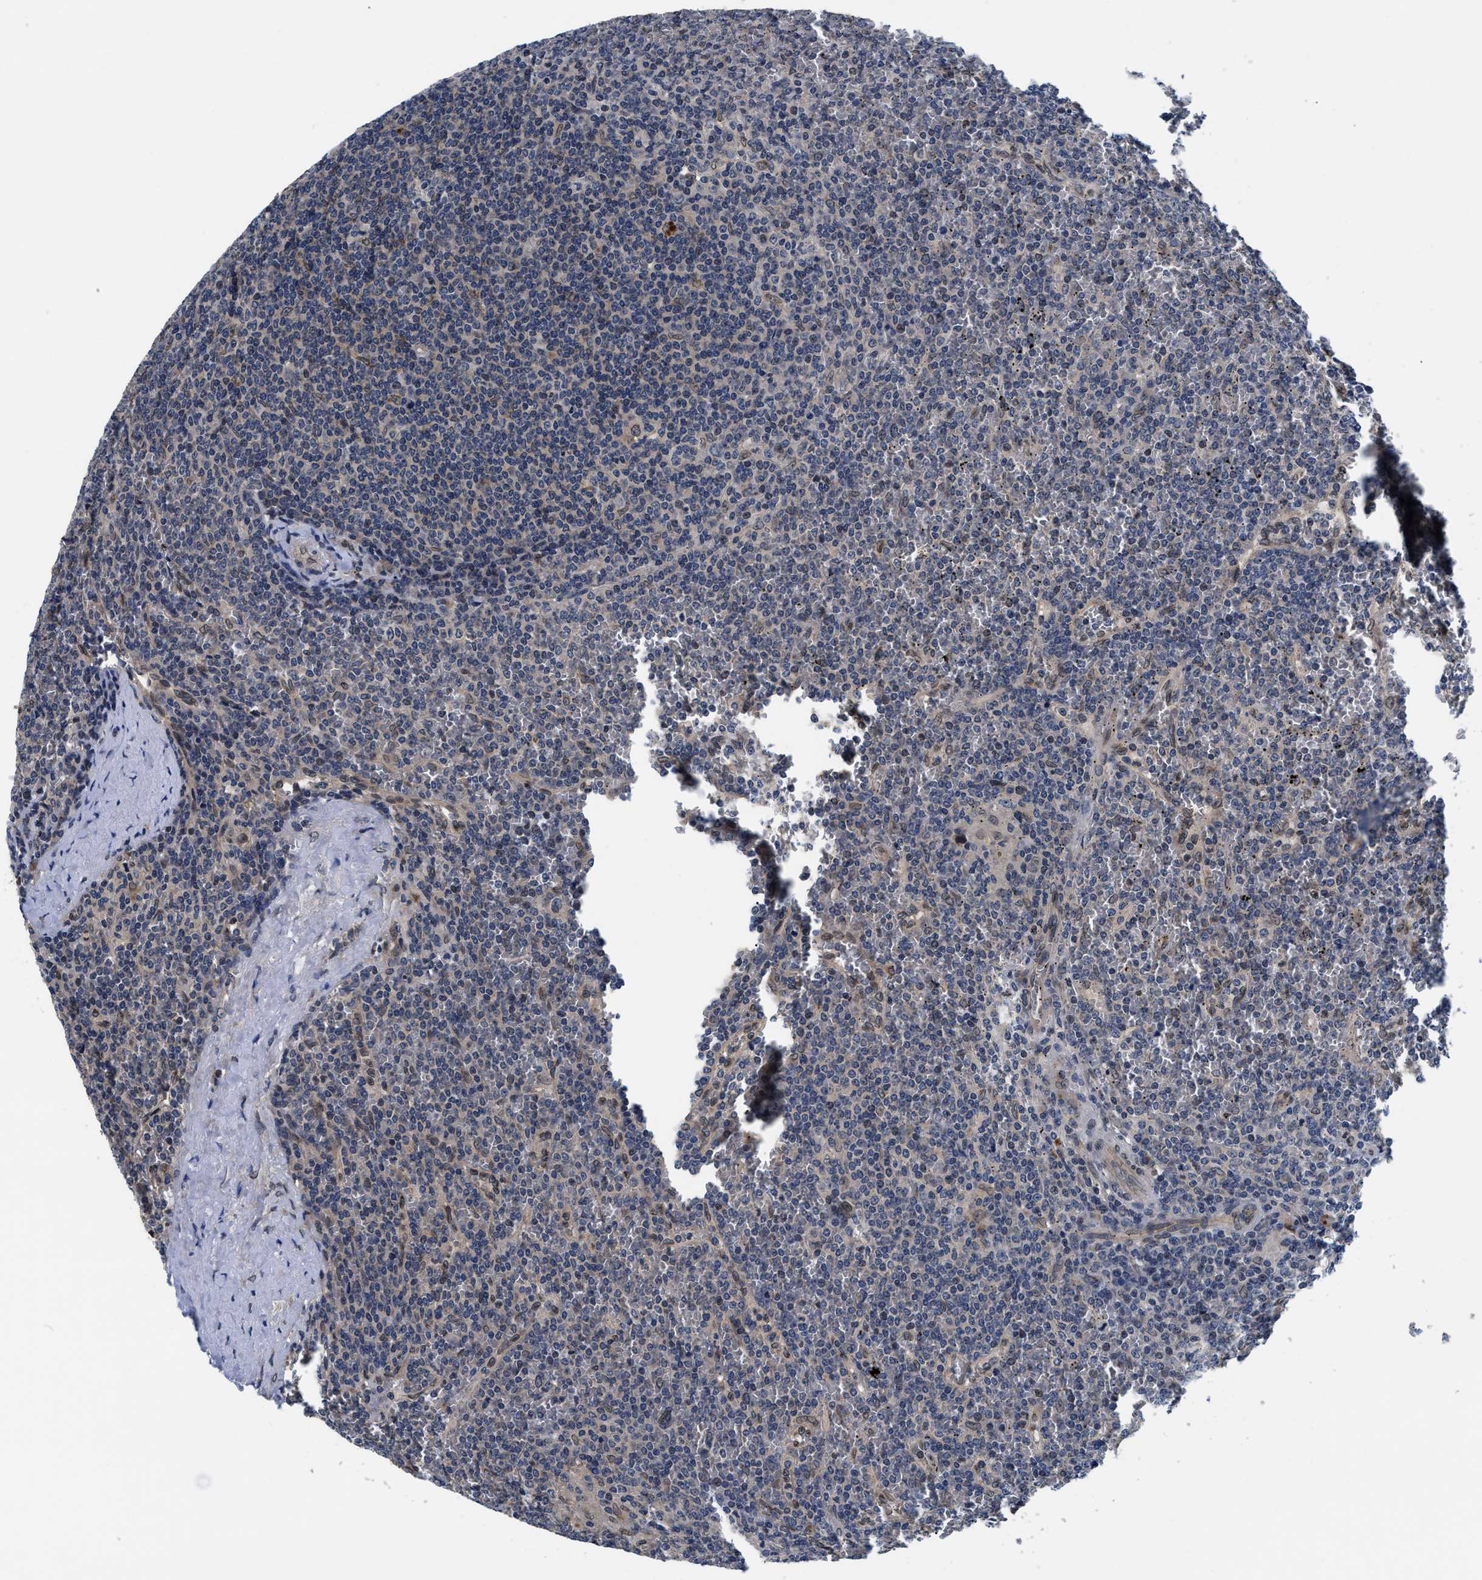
{"staining": {"intensity": "negative", "quantity": "none", "location": "none"}, "tissue": "lymphoma", "cell_type": "Tumor cells", "image_type": "cancer", "snomed": [{"axis": "morphology", "description": "Malignant lymphoma, non-Hodgkin's type, Low grade"}, {"axis": "topography", "description": "Spleen"}], "caption": "The photomicrograph reveals no significant staining in tumor cells of low-grade malignant lymphoma, non-Hodgkin's type.", "gene": "SNX10", "patient": {"sex": "female", "age": 19}}